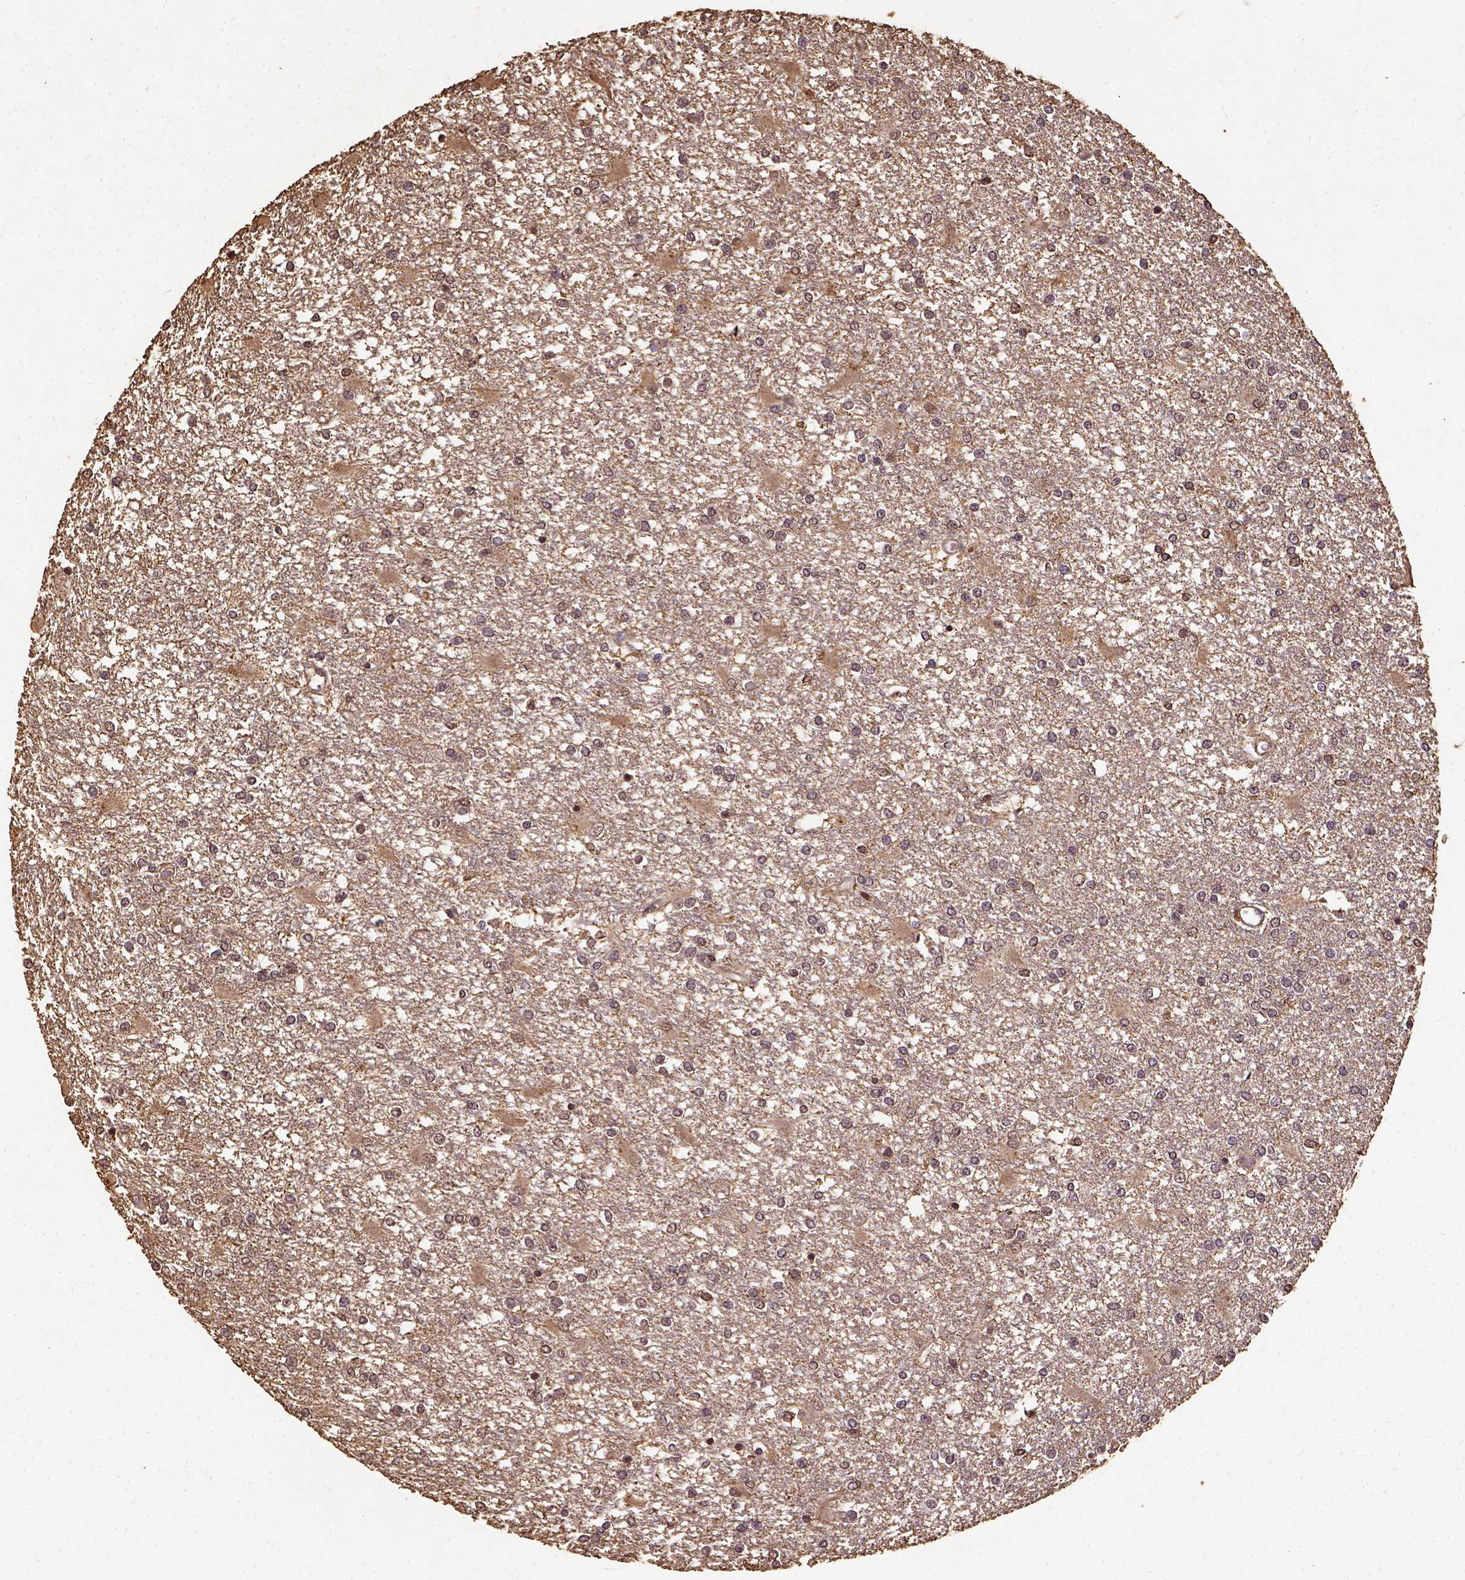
{"staining": {"intensity": "weak", "quantity": ">75%", "location": "nuclear"}, "tissue": "glioma", "cell_type": "Tumor cells", "image_type": "cancer", "snomed": [{"axis": "morphology", "description": "Glioma, malignant, High grade"}, {"axis": "topography", "description": "Cerebral cortex"}], "caption": "Approximately >75% of tumor cells in human high-grade glioma (malignant) display weak nuclear protein positivity as visualized by brown immunohistochemical staining.", "gene": "NACC1", "patient": {"sex": "male", "age": 79}}